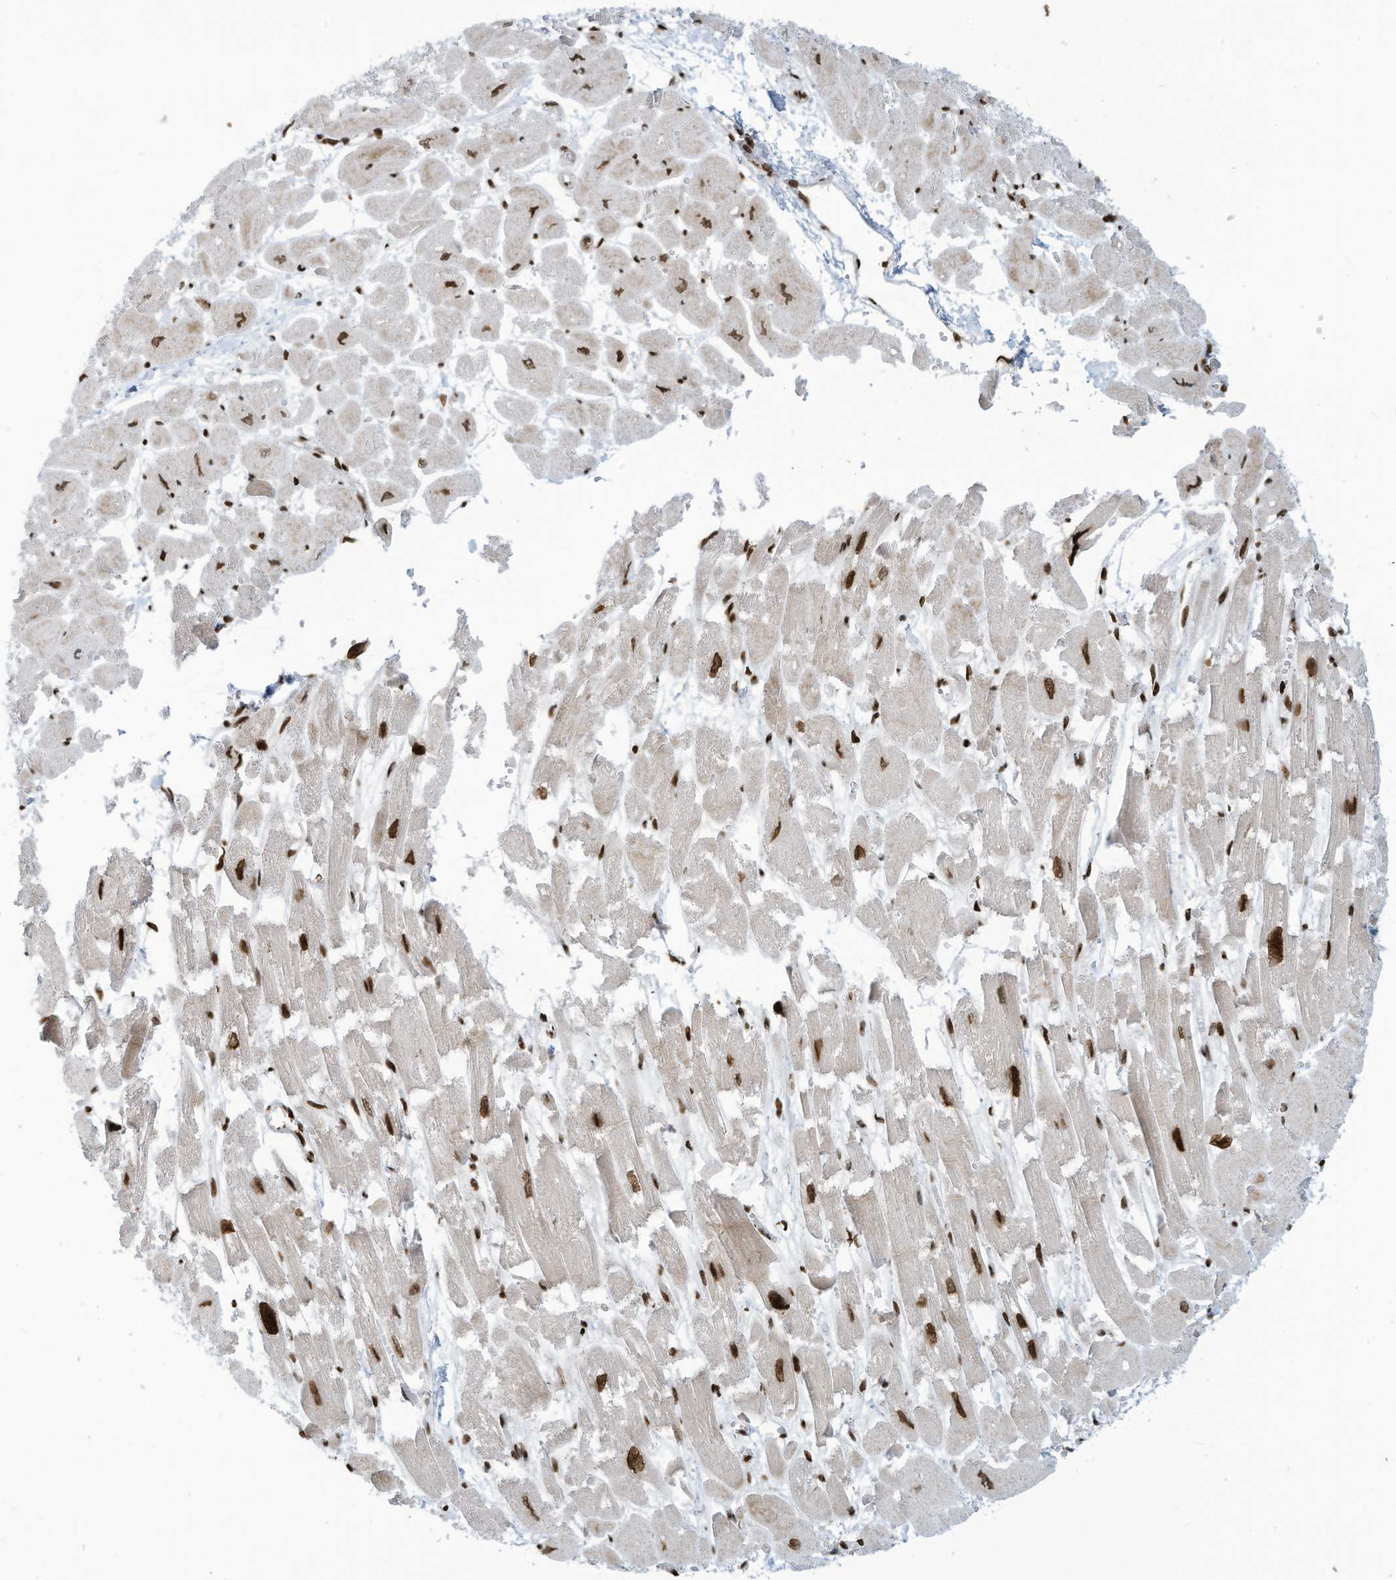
{"staining": {"intensity": "strong", "quantity": "25%-75%", "location": "nuclear"}, "tissue": "heart muscle", "cell_type": "Cardiomyocytes", "image_type": "normal", "snomed": [{"axis": "morphology", "description": "Normal tissue, NOS"}, {"axis": "topography", "description": "Heart"}], "caption": "This image demonstrates IHC staining of normal human heart muscle, with high strong nuclear staining in approximately 25%-75% of cardiomyocytes.", "gene": "ADI1", "patient": {"sex": "male", "age": 54}}